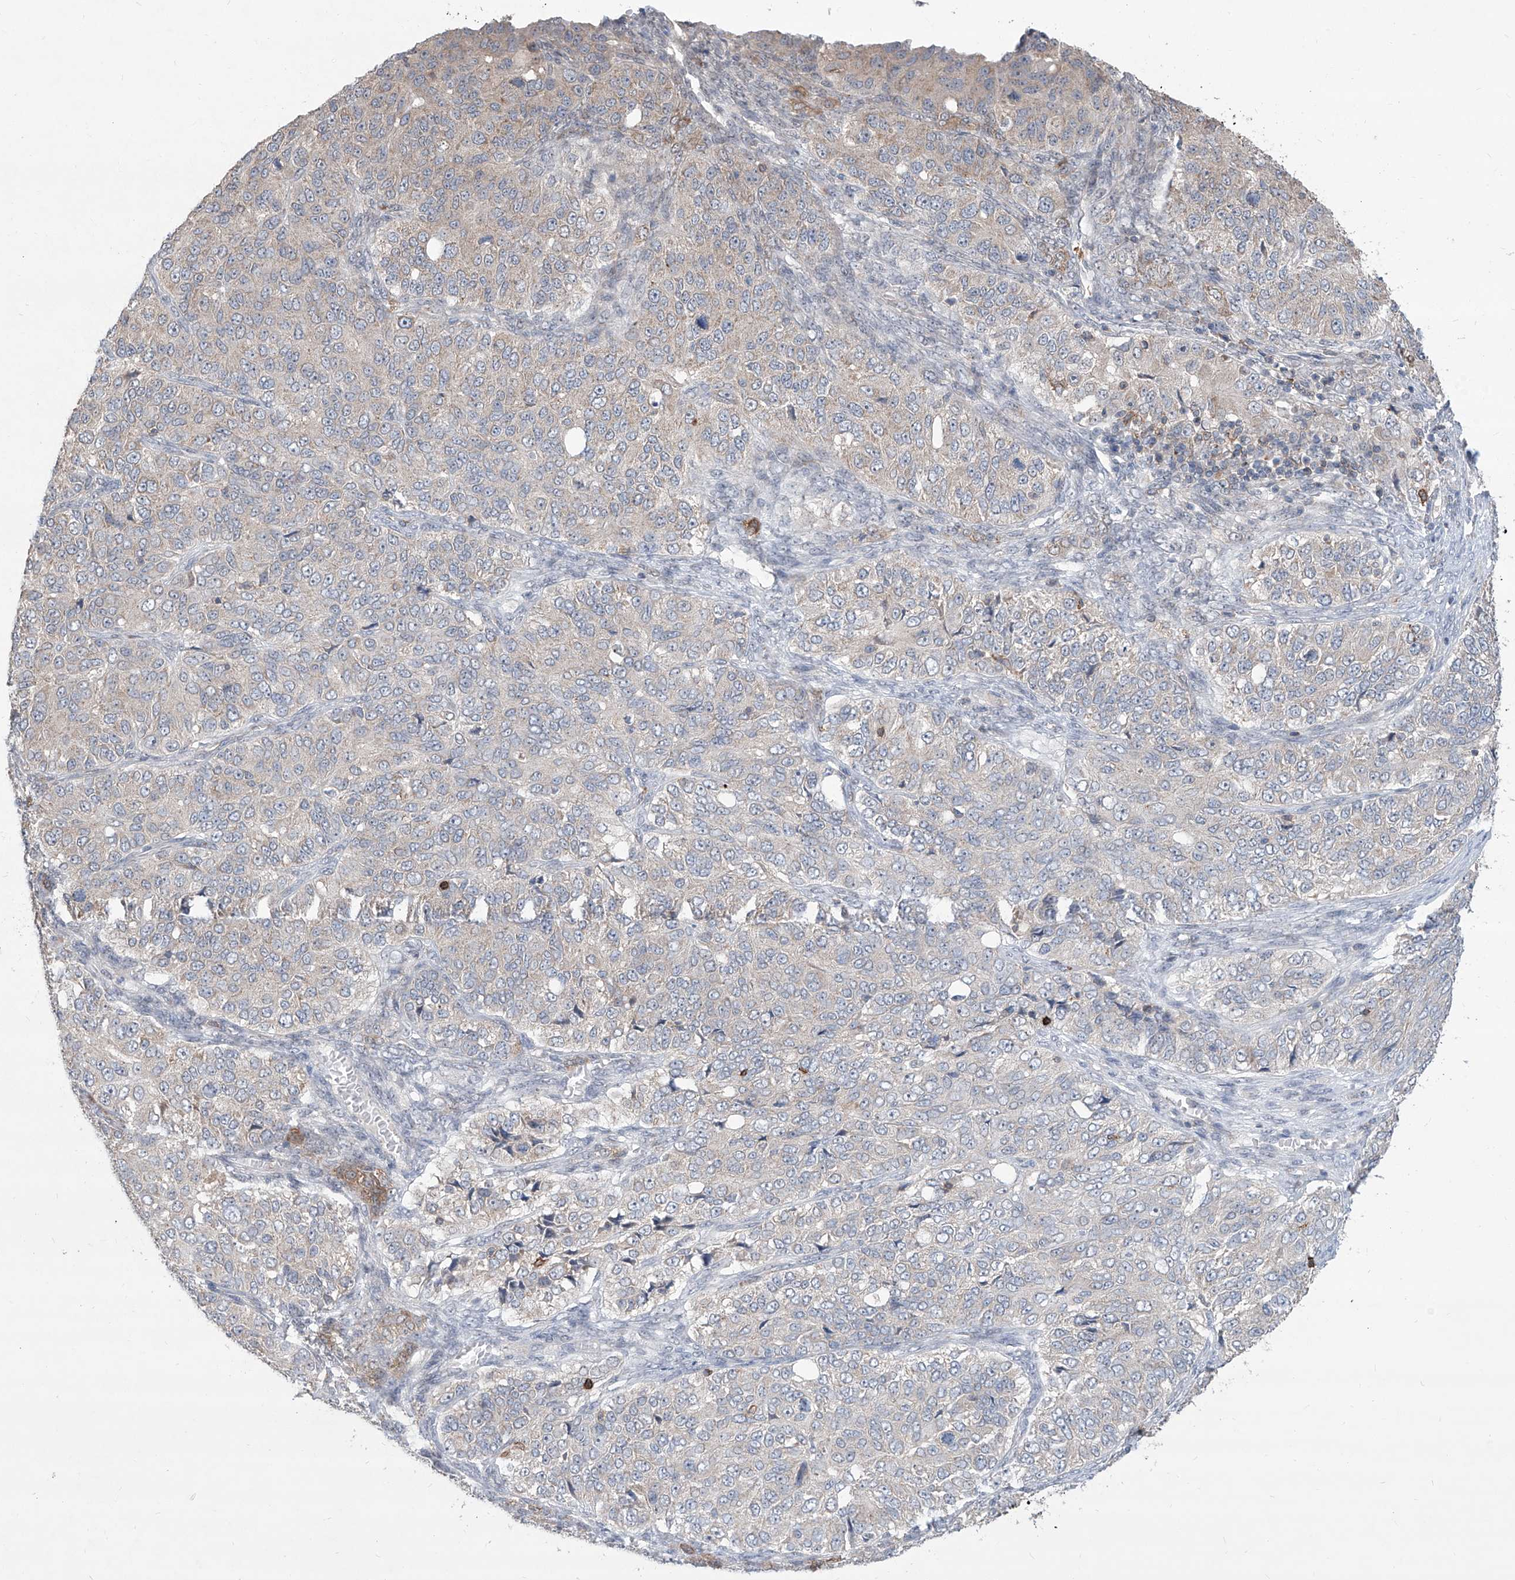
{"staining": {"intensity": "weak", "quantity": "<25%", "location": "cytoplasmic/membranous"}, "tissue": "ovarian cancer", "cell_type": "Tumor cells", "image_type": "cancer", "snomed": [{"axis": "morphology", "description": "Carcinoma, endometroid"}, {"axis": "topography", "description": "Ovary"}], "caption": "IHC photomicrograph of neoplastic tissue: ovarian endometroid carcinoma stained with DAB (3,3'-diaminobenzidine) exhibits no significant protein positivity in tumor cells.", "gene": "ZBTB48", "patient": {"sex": "female", "age": 51}}